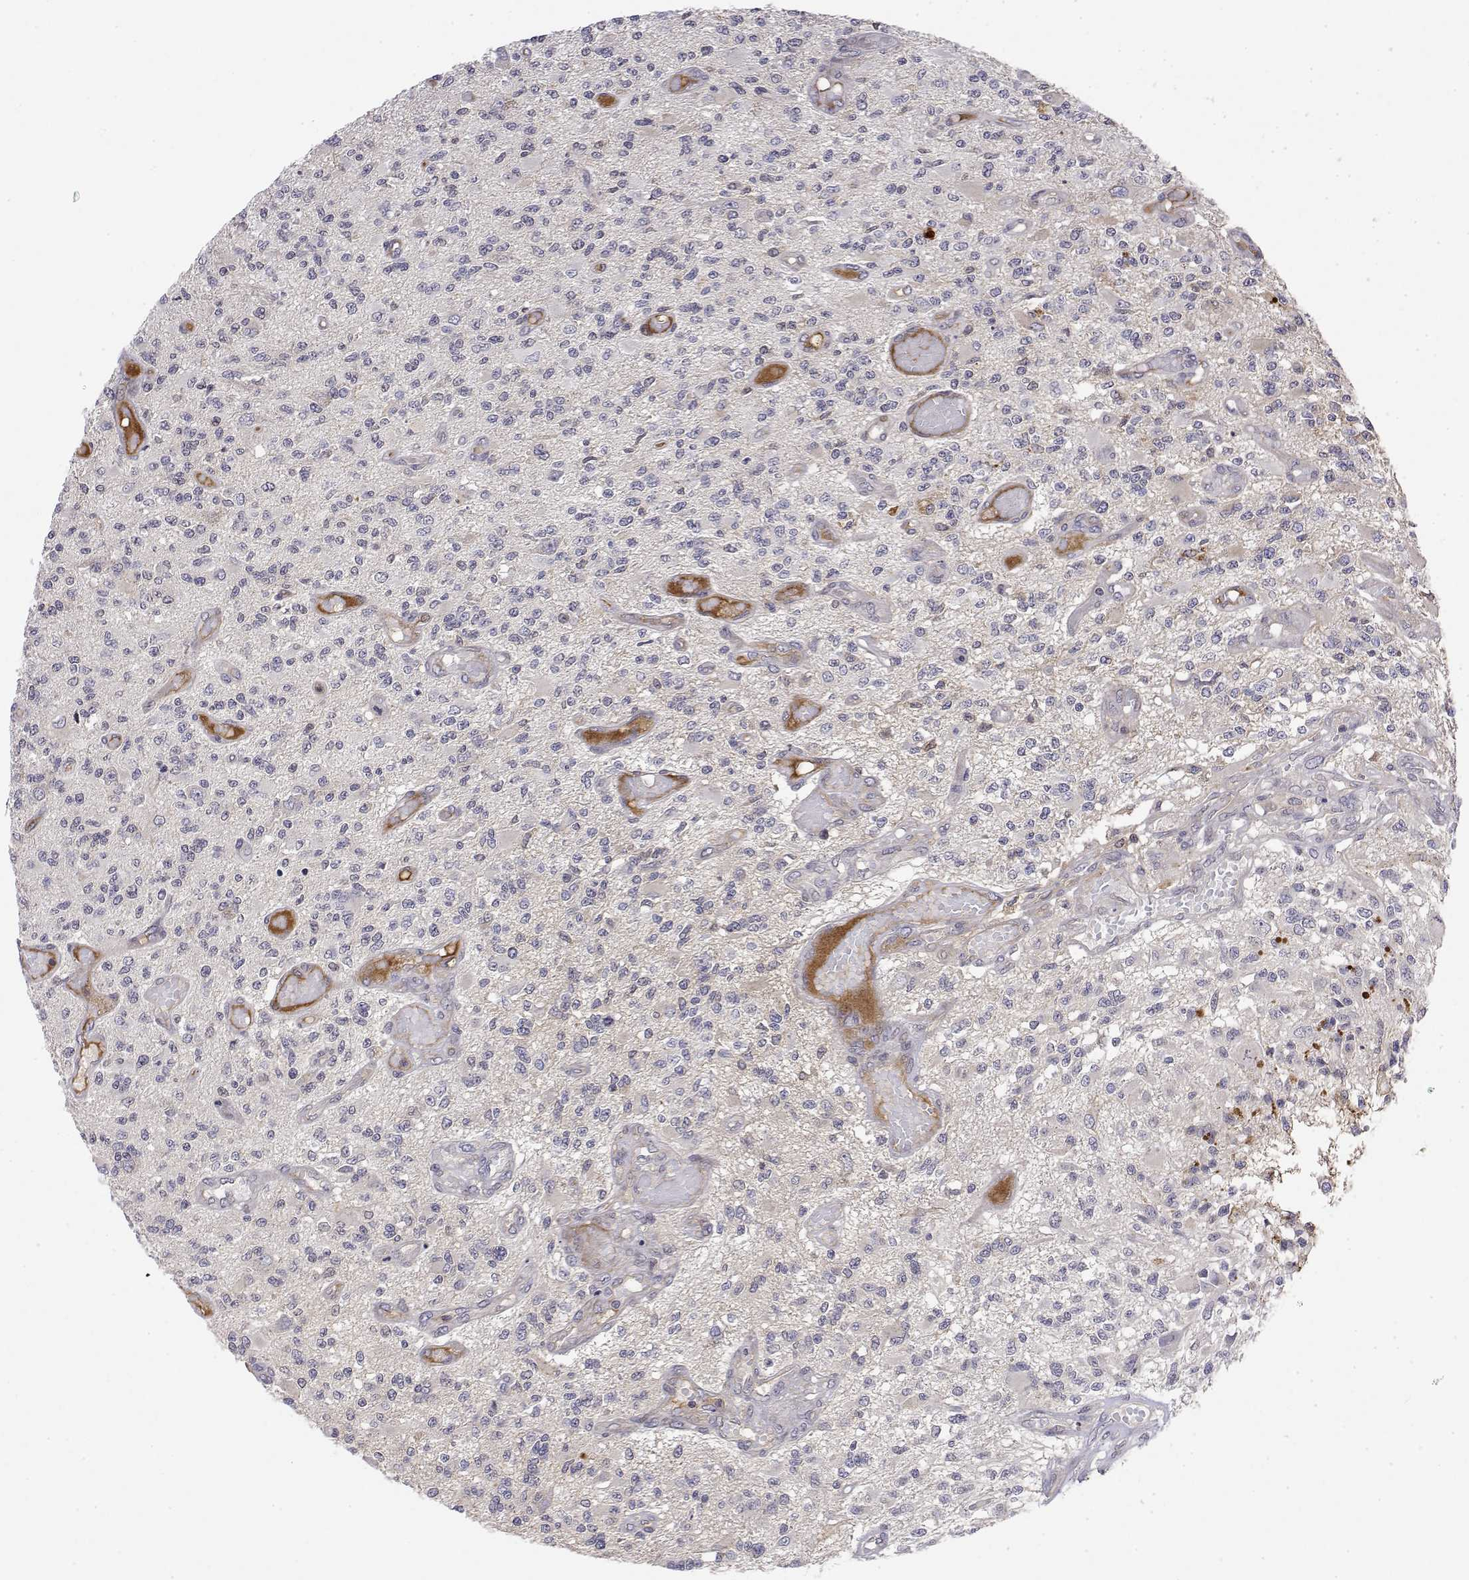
{"staining": {"intensity": "negative", "quantity": "none", "location": "none"}, "tissue": "glioma", "cell_type": "Tumor cells", "image_type": "cancer", "snomed": [{"axis": "morphology", "description": "Glioma, malignant, High grade"}, {"axis": "topography", "description": "Brain"}], "caption": "There is no significant expression in tumor cells of glioma.", "gene": "IGFBP4", "patient": {"sex": "female", "age": 63}}